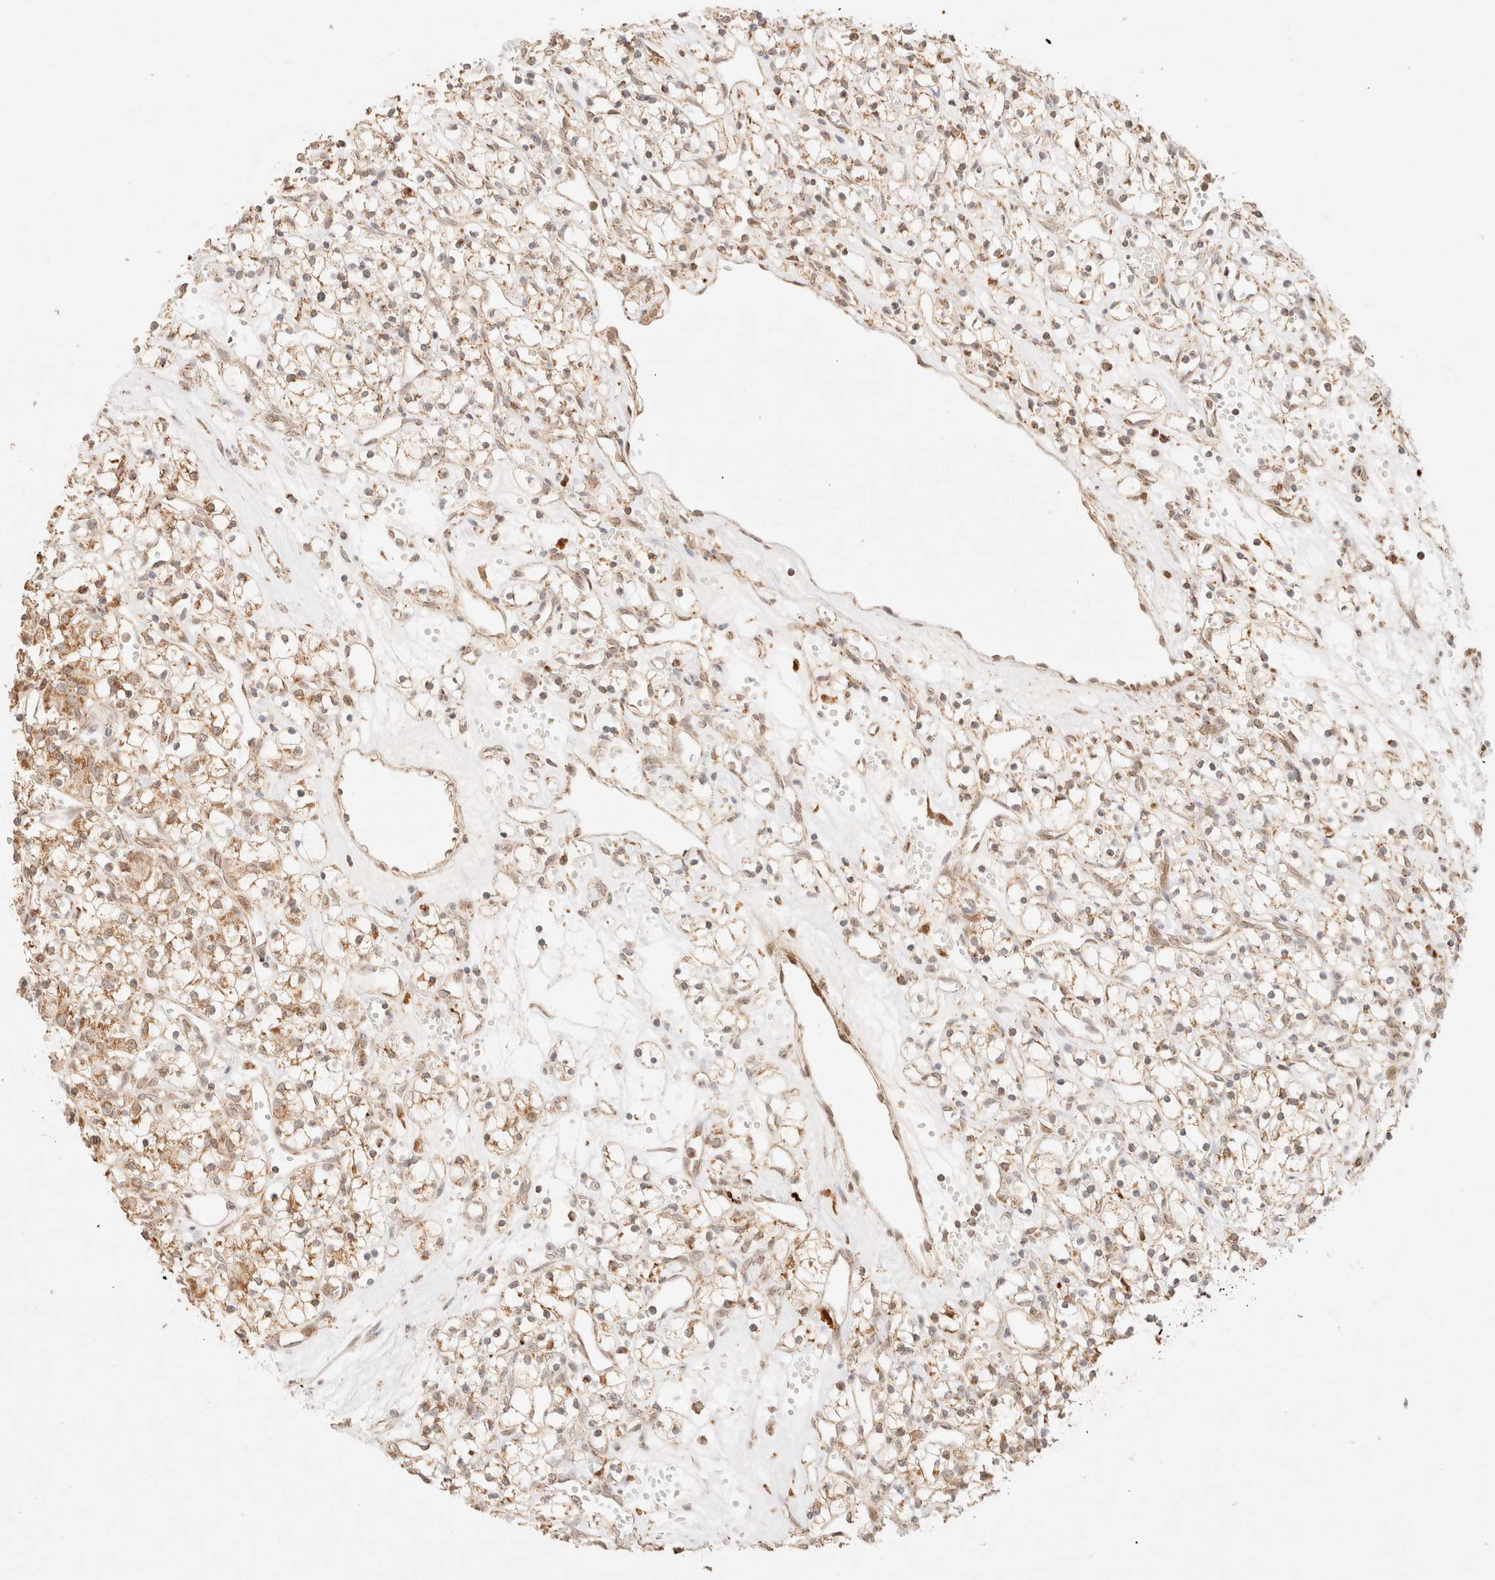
{"staining": {"intensity": "moderate", "quantity": ">75%", "location": "cytoplasmic/membranous"}, "tissue": "renal cancer", "cell_type": "Tumor cells", "image_type": "cancer", "snomed": [{"axis": "morphology", "description": "Adenocarcinoma, NOS"}, {"axis": "topography", "description": "Kidney"}], "caption": "The immunohistochemical stain labels moderate cytoplasmic/membranous expression in tumor cells of renal cancer tissue.", "gene": "TACO1", "patient": {"sex": "female", "age": 59}}